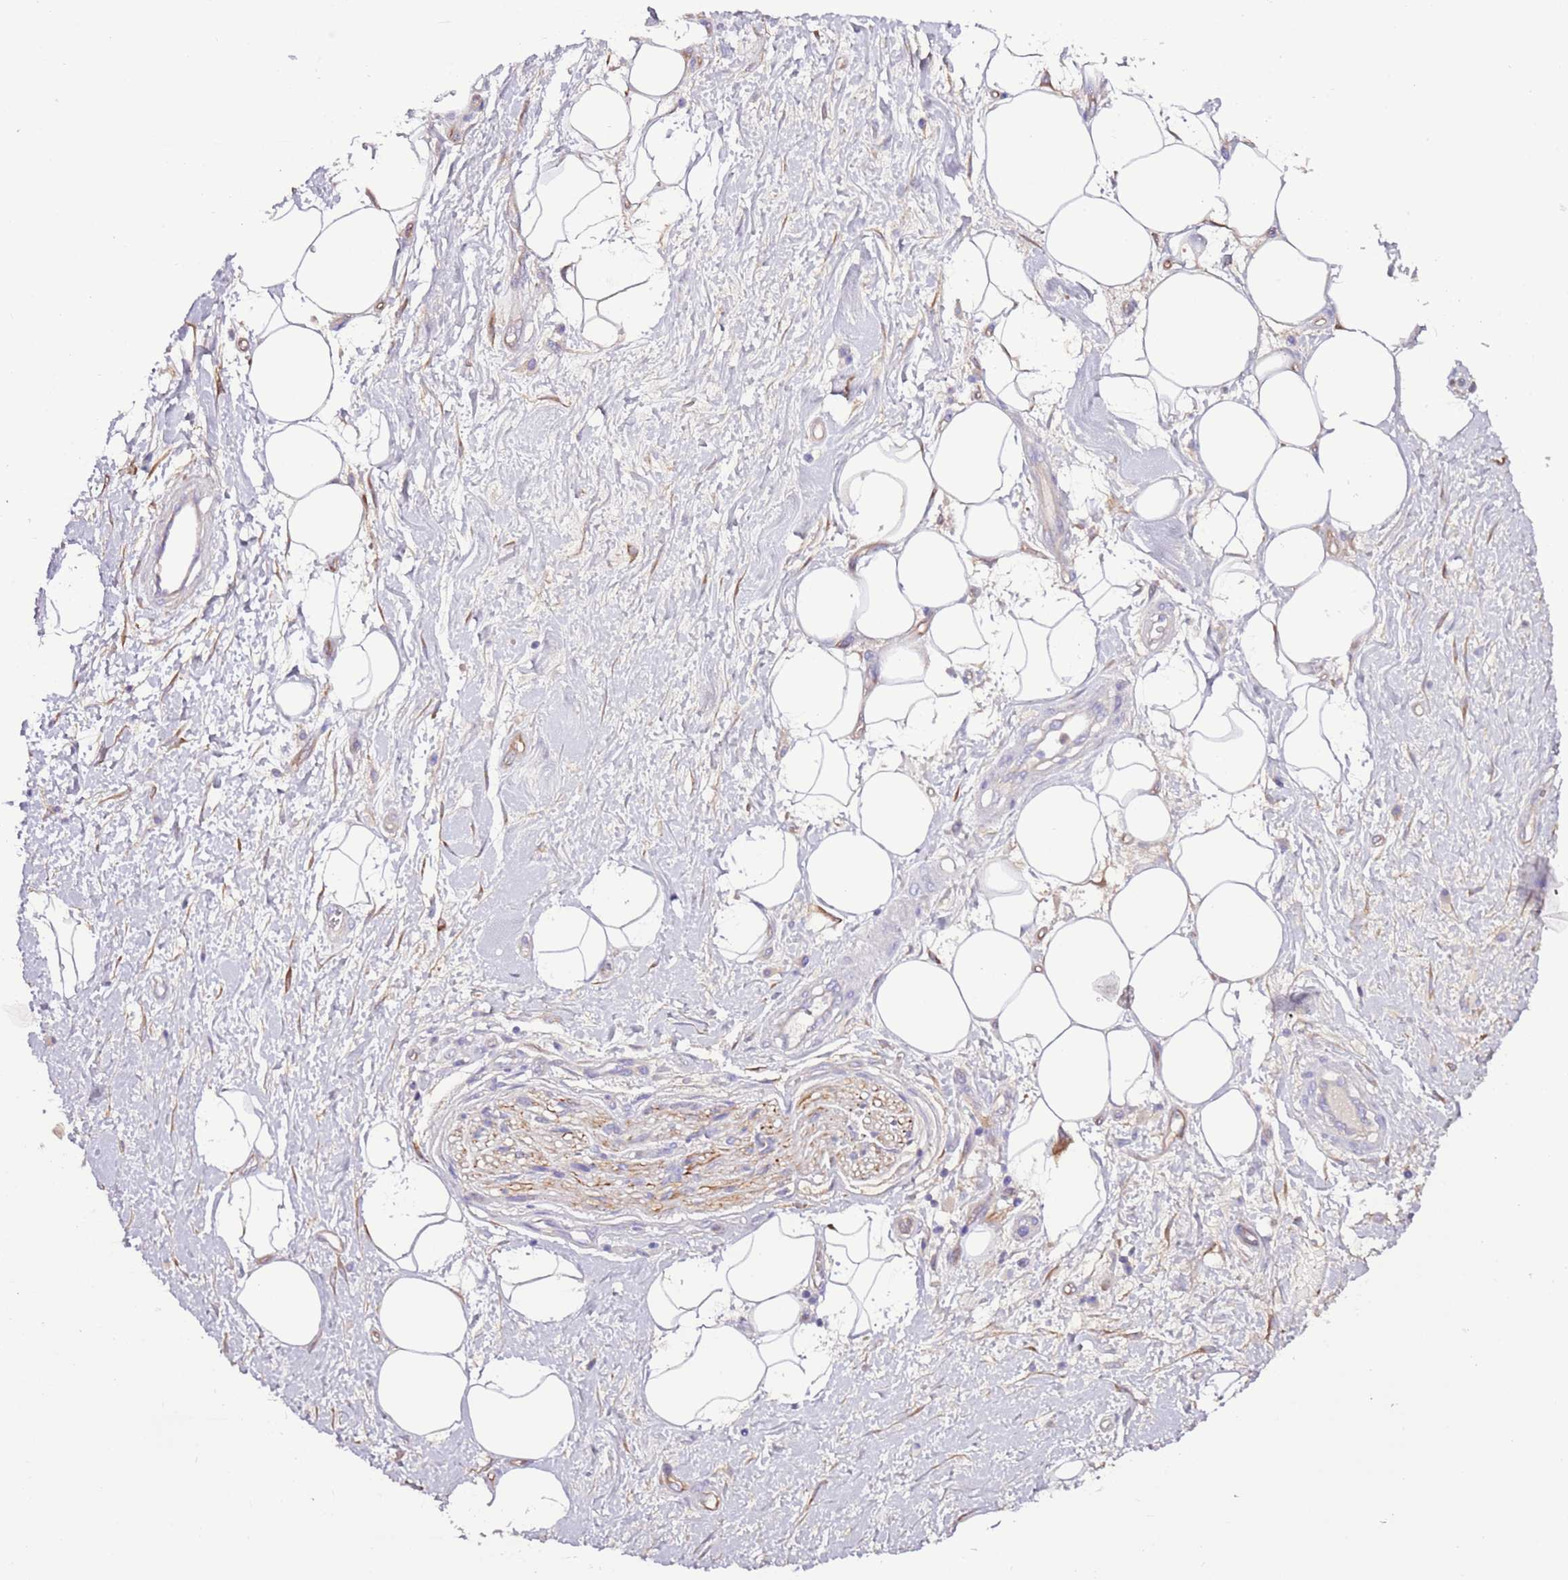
{"staining": {"intensity": "negative", "quantity": "none", "location": "none"}, "tissue": "adipose tissue", "cell_type": "Adipocytes", "image_type": "normal", "snomed": [{"axis": "morphology", "description": "Normal tissue, NOS"}, {"axis": "morphology", "description": "Adenocarcinoma, NOS"}, {"axis": "topography", "description": "Pancreas"}, {"axis": "topography", "description": "Peripheral nerve tissue"}], "caption": "An image of adipose tissue stained for a protein displays no brown staining in adipocytes. (Brightfield microscopy of DAB (3,3'-diaminobenzidine) IHC at high magnification).", "gene": "FAM174C", "patient": {"sex": "male", "age": 59}}